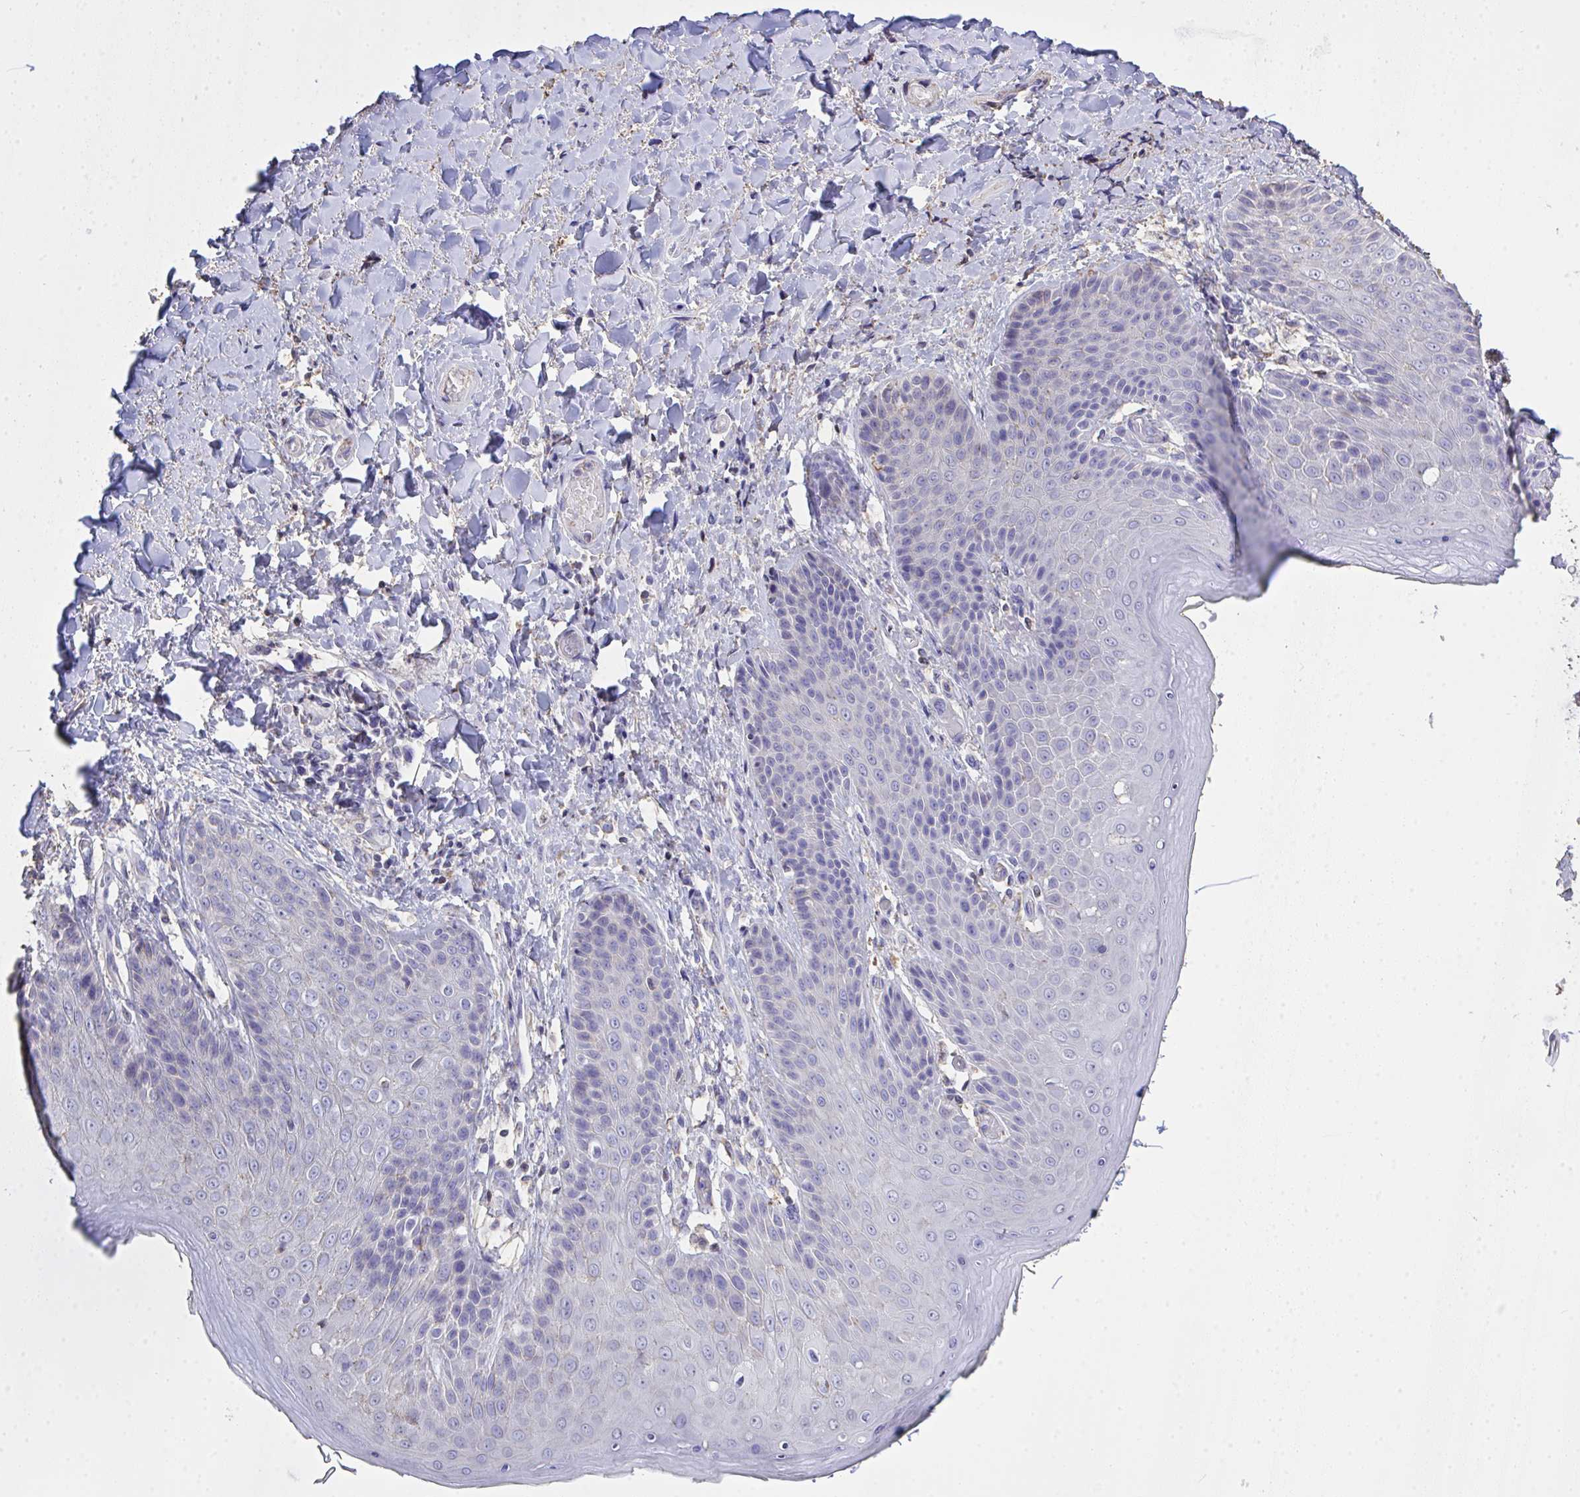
{"staining": {"intensity": "negative", "quantity": "none", "location": "none"}, "tissue": "skin", "cell_type": "Epidermal cells", "image_type": "normal", "snomed": [{"axis": "morphology", "description": "Normal tissue, NOS"}, {"axis": "topography", "description": "Anal"}, {"axis": "topography", "description": "Peripheral nerve tissue"}], "caption": "An IHC histopathology image of normal skin is shown. There is no staining in epidermal cells of skin. (DAB IHC visualized using brightfield microscopy, high magnification).", "gene": "IL23R", "patient": {"sex": "male", "age": 51}}